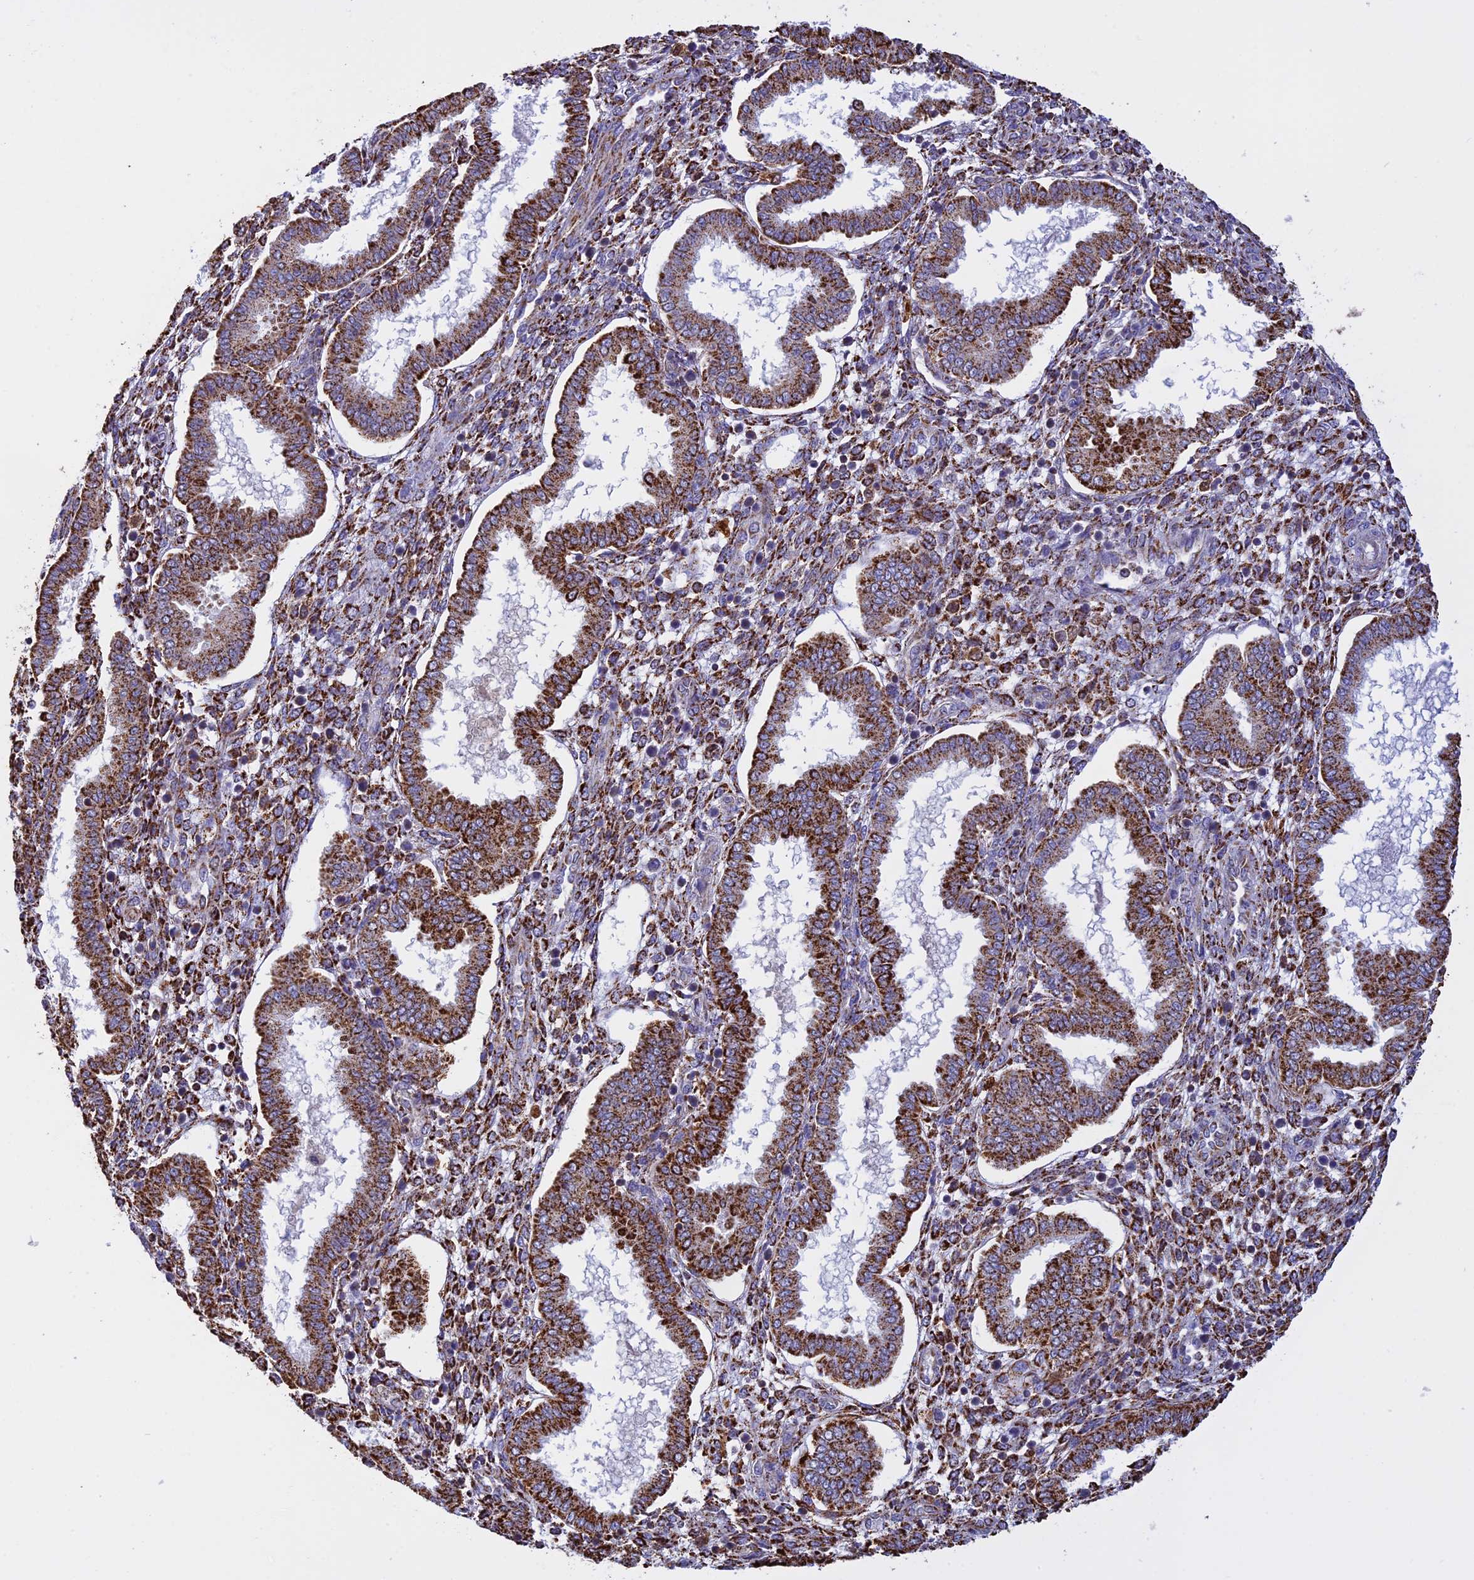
{"staining": {"intensity": "moderate", "quantity": "25%-75%", "location": "cytoplasmic/membranous"}, "tissue": "endometrium", "cell_type": "Cells in endometrial stroma", "image_type": "normal", "snomed": [{"axis": "morphology", "description": "Normal tissue, NOS"}, {"axis": "topography", "description": "Endometrium"}], "caption": "Immunohistochemistry (IHC) photomicrograph of benign endometrium stained for a protein (brown), which exhibits medium levels of moderate cytoplasmic/membranous positivity in about 25%-75% of cells in endometrial stroma.", "gene": "KCNG1", "patient": {"sex": "female", "age": 24}}